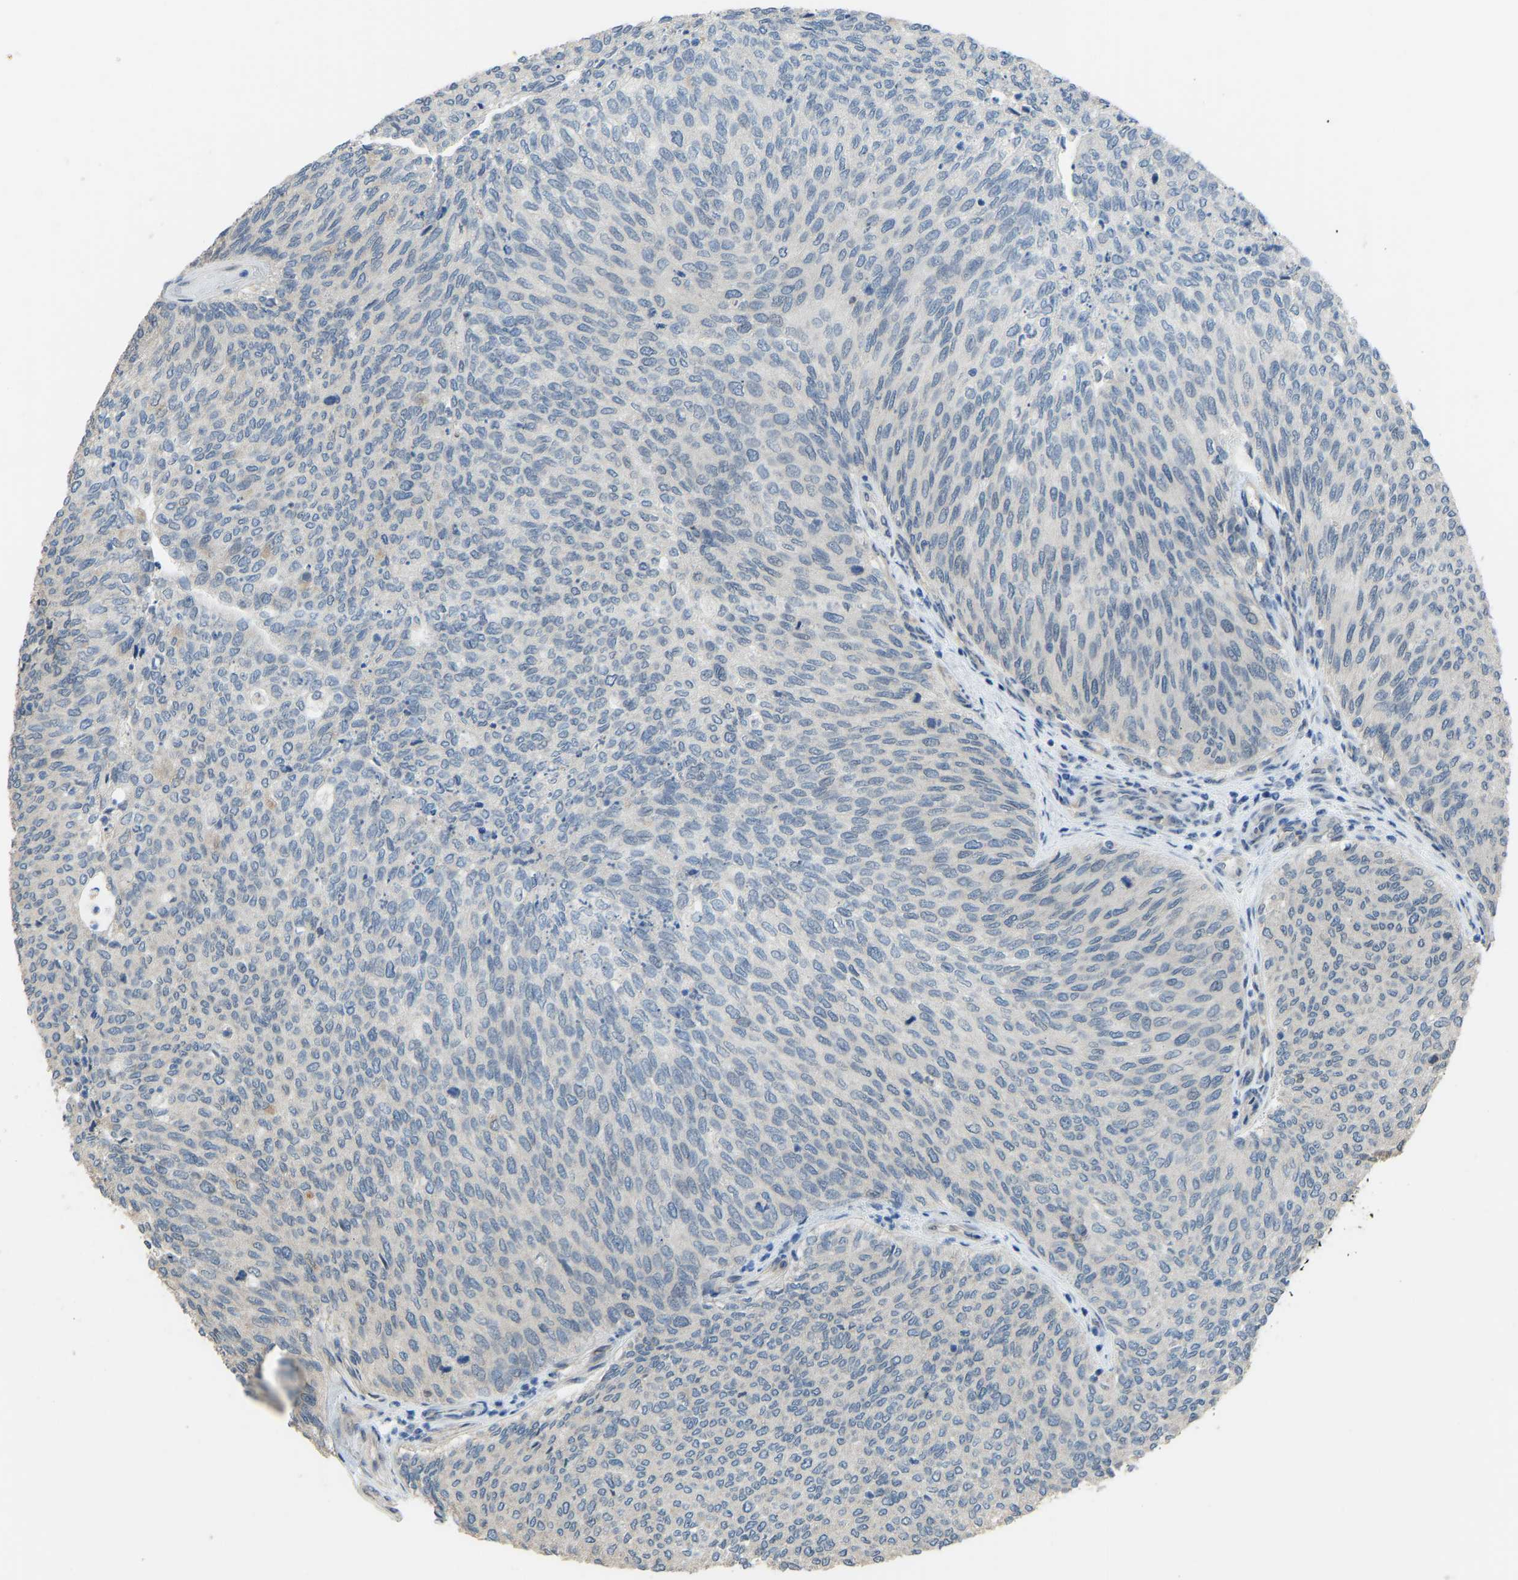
{"staining": {"intensity": "negative", "quantity": "none", "location": "none"}, "tissue": "urothelial cancer", "cell_type": "Tumor cells", "image_type": "cancer", "snomed": [{"axis": "morphology", "description": "Urothelial carcinoma, Low grade"}, {"axis": "topography", "description": "Urinary bladder"}], "caption": "The image displays no staining of tumor cells in urothelial cancer.", "gene": "KPNA6", "patient": {"sex": "female", "age": 79}}